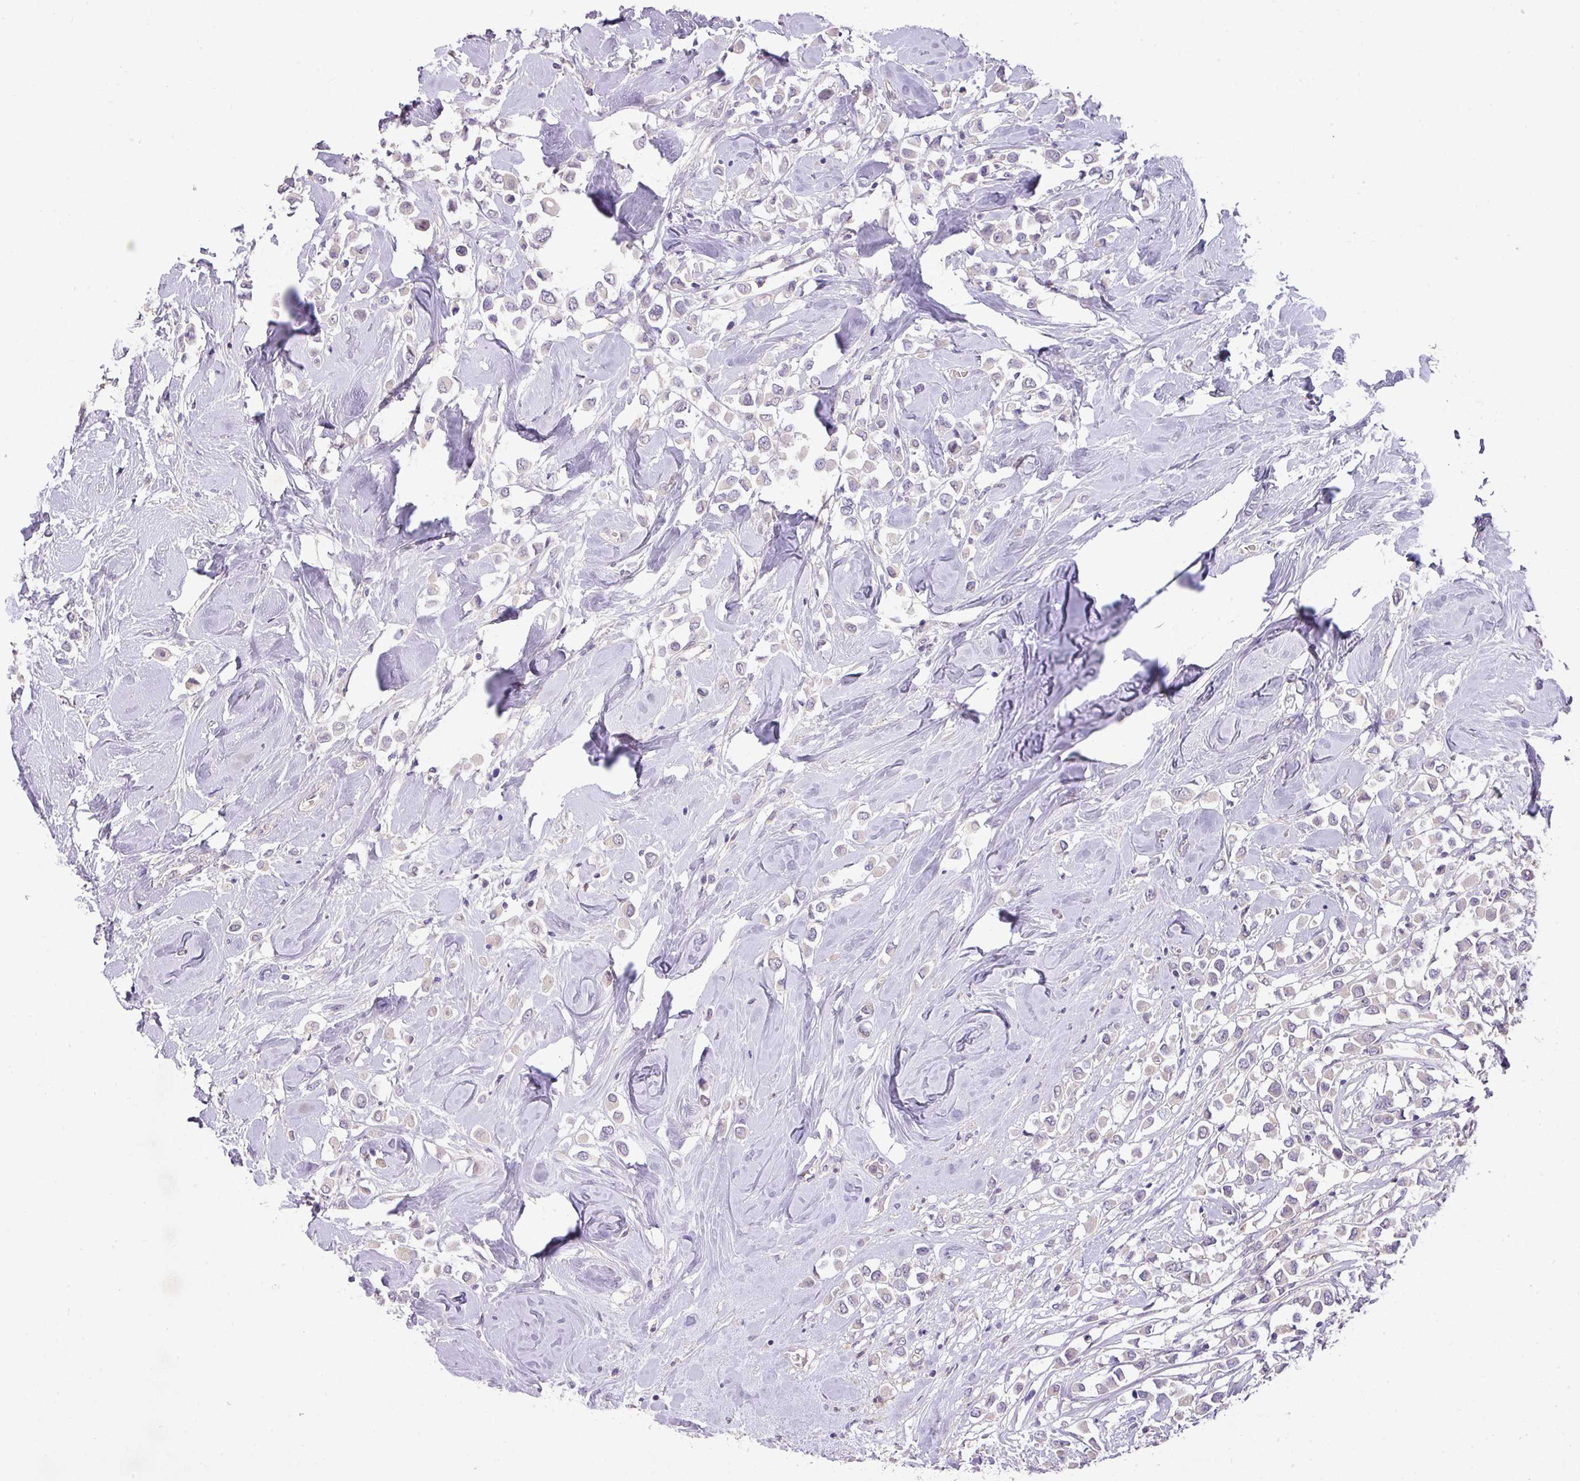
{"staining": {"intensity": "negative", "quantity": "none", "location": "none"}, "tissue": "breast cancer", "cell_type": "Tumor cells", "image_type": "cancer", "snomed": [{"axis": "morphology", "description": "Duct carcinoma"}, {"axis": "topography", "description": "Breast"}], "caption": "Histopathology image shows no significant protein positivity in tumor cells of invasive ductal carcinoma (breast). (Brightfield microscopy of DAB IHC at high magnification).", "gene": "PRADC1", "patient": {"sex": "female", "age": 61}}